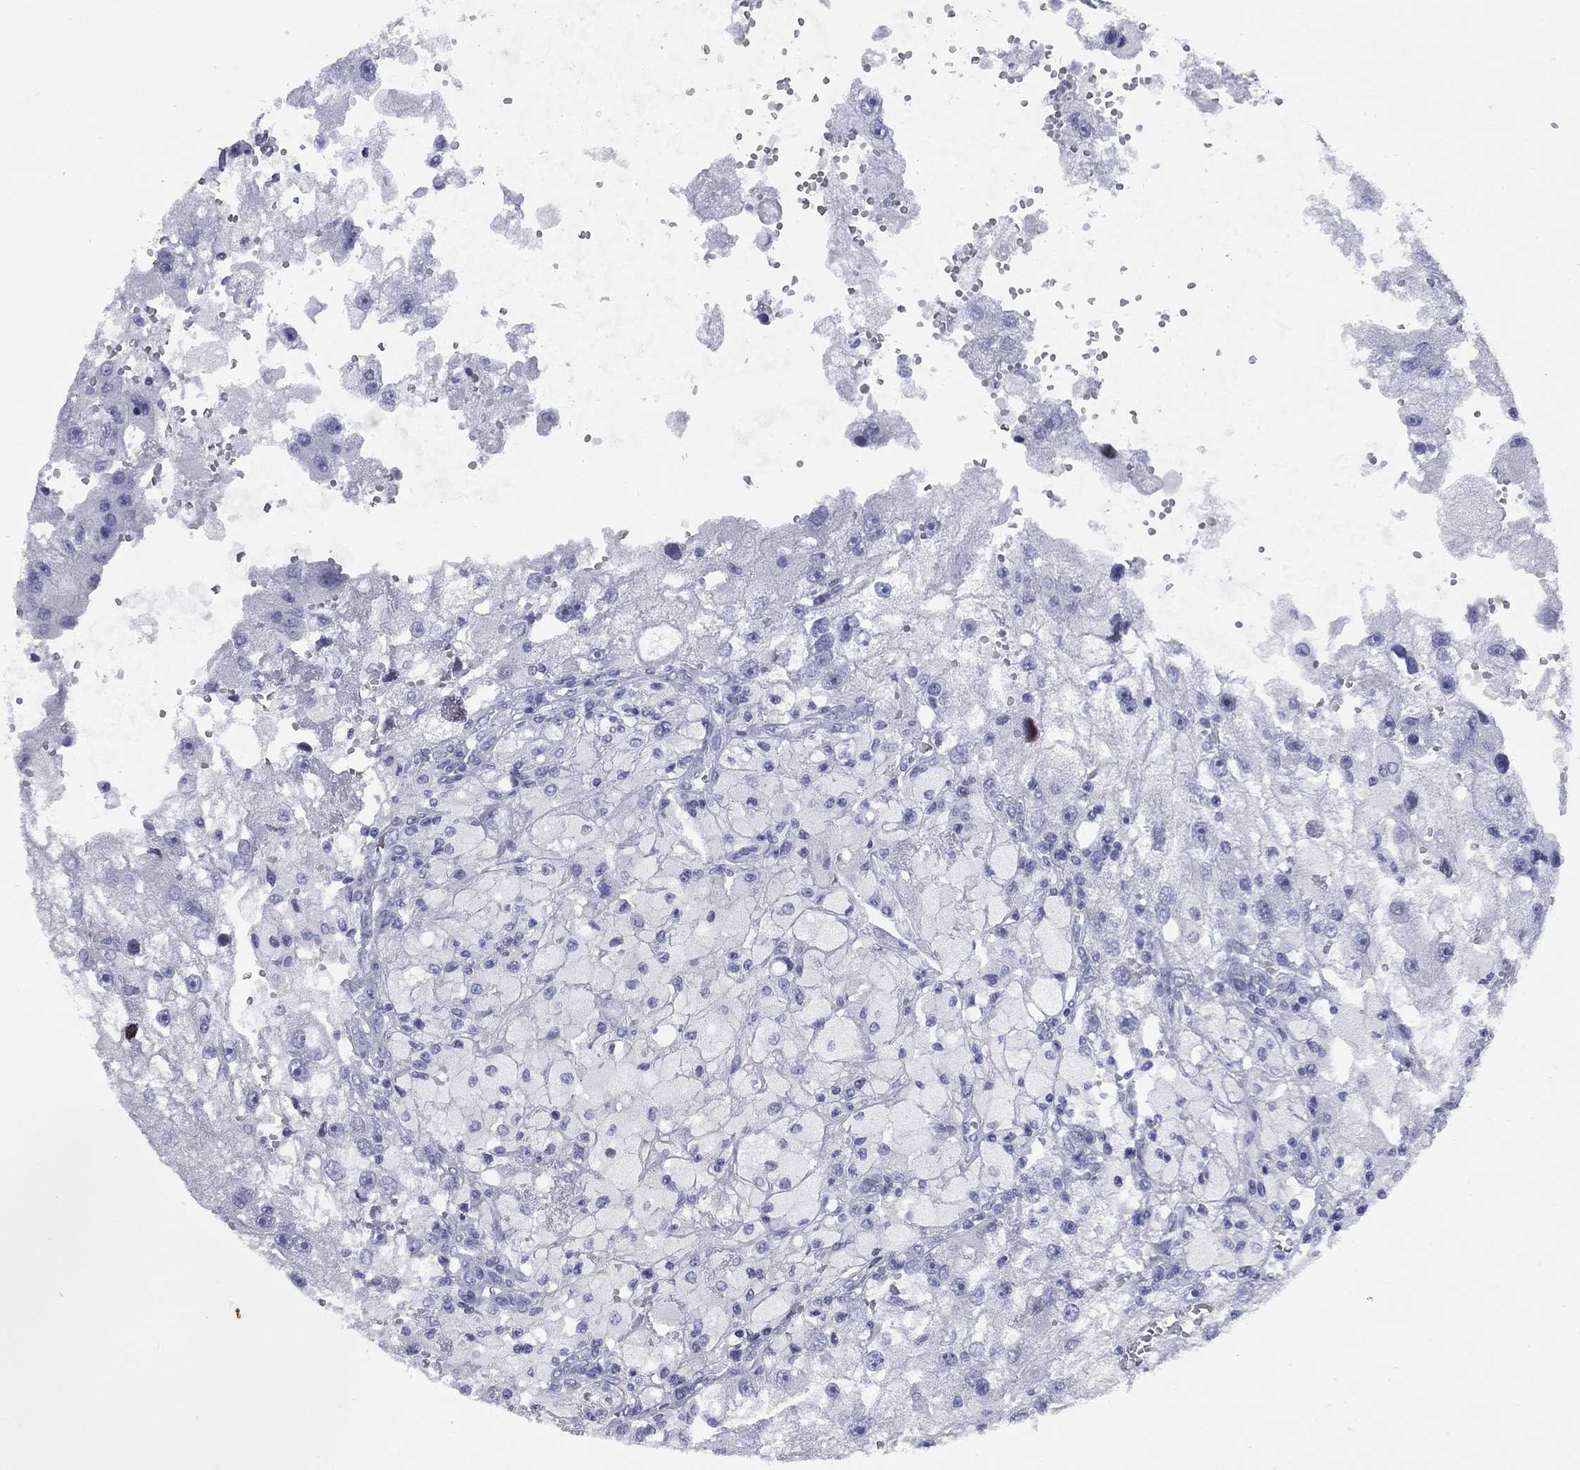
{"staining": {"intensity": "negative", "quantity": "none", "location": "none"}, "tissue": "renal cancer", "cell_type": "Tumor cells", "image_type": "cancer", "snomed": [{"axis": "morphology", "description": "Adenocarcinoma, NOS"}, {"axis": "topography", "description": "Kidney"}], "caption": "Micrograph shows no significant protein staining in tumor cells of renal cancer.", "gene": "CCNA1", "patient": {"sex": "male", "age": 63}}